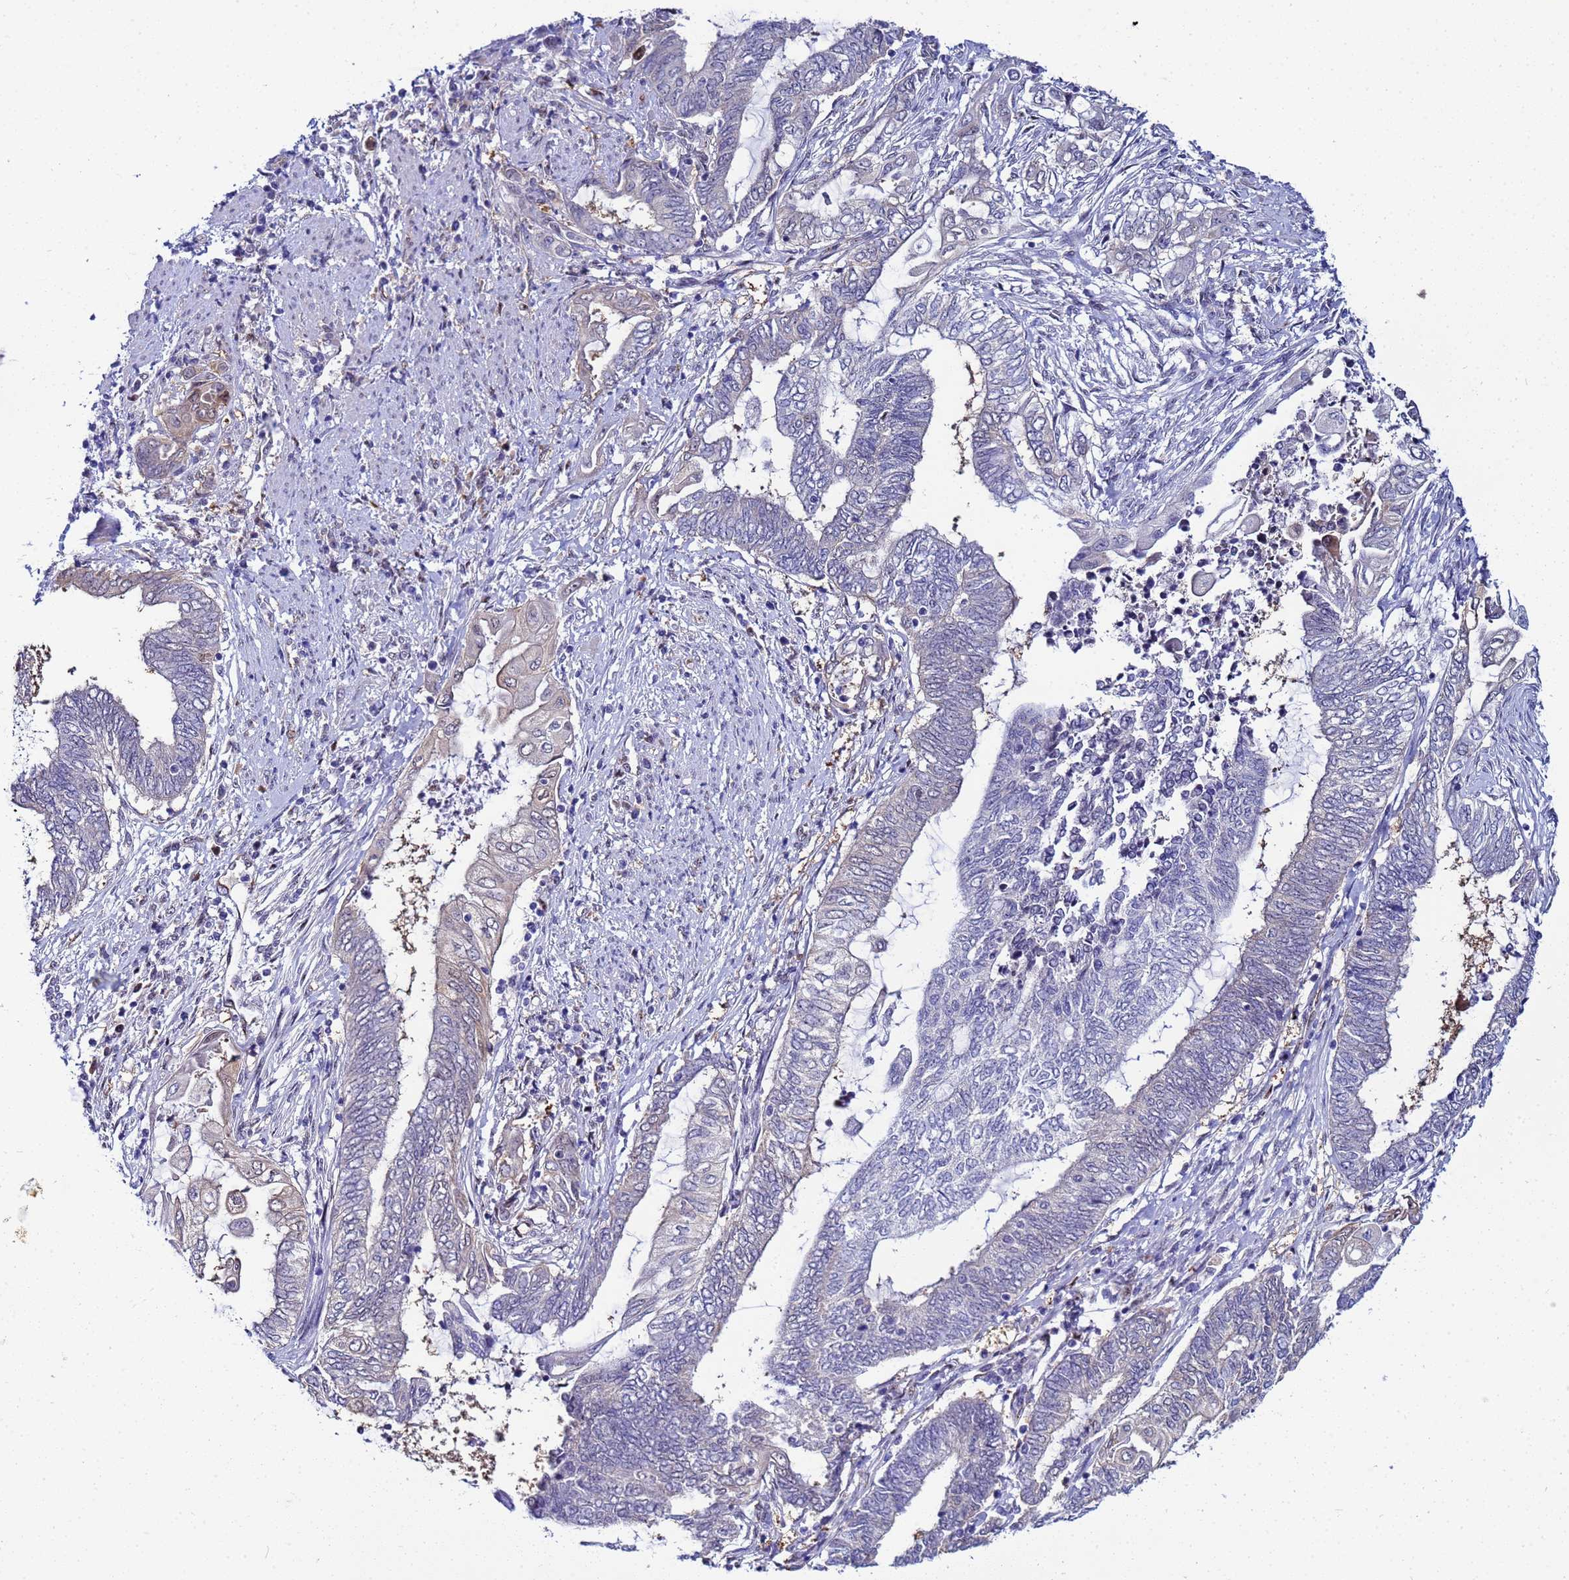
{"staining": {"intensity": "weak", "quantity": "<25%", "location": "cytoplasmic/membranous,nuclear"}, "tissue": "endometrial cancer", "cell_type": "Tumor cells", "image_type": "cancer", "snomed": [{"axis": "morphology", "description": "Adenocarcinoma, NOS"}, {"axis": "topography", "description": "Uterus"}, {"axis": "topography", "description": "Endometrium"}], "caption": "Endometrial cancer (adenocarcinoma) was stained to show a protein in brown. There is no significant positivity in tumor cells.", "gene": "SLC25A37", "patient": {"sex": "female", "age": 70}}